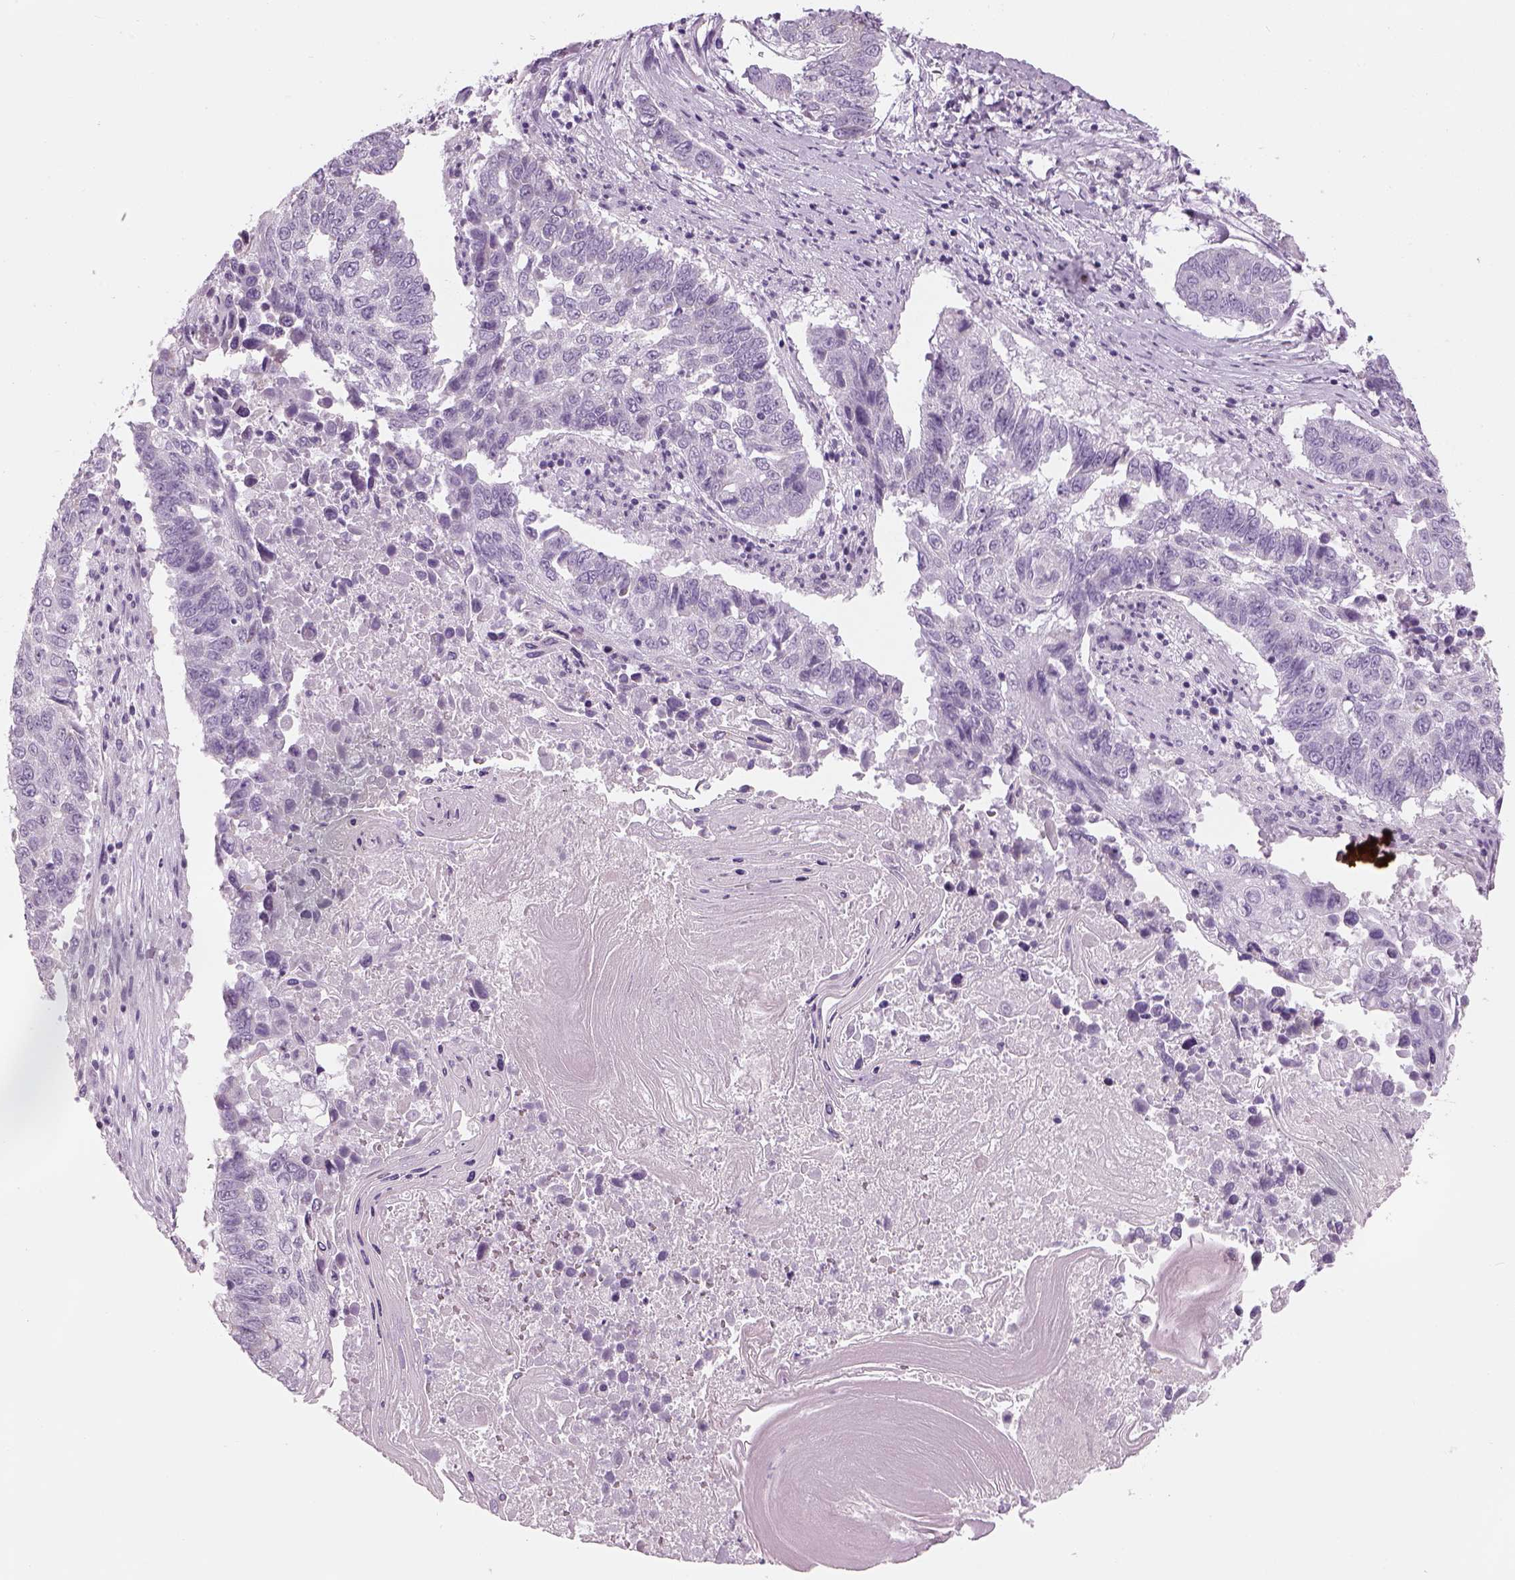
{"staining": {"intensity": "negative", "quantity": "none", "location": "none"}, "tissue": "lung cancer", "cell_type": "Tumor cells", "image_type": "cancer", "snomed": [{"axis": "morphology", "description": "Squamous cell carcinoma, NOS"}, {"axis": "topography", "description": "Lung"}], "caption": "High power microscopy micrograph of an IHC histopathology image of lung cancer (squamous cell carcinoma), revealing no significant expression in tumor cells. Nuclei are stained in blue.", "gene": "KCNMB4", "patient": {"sex": "male", "age": 73}}